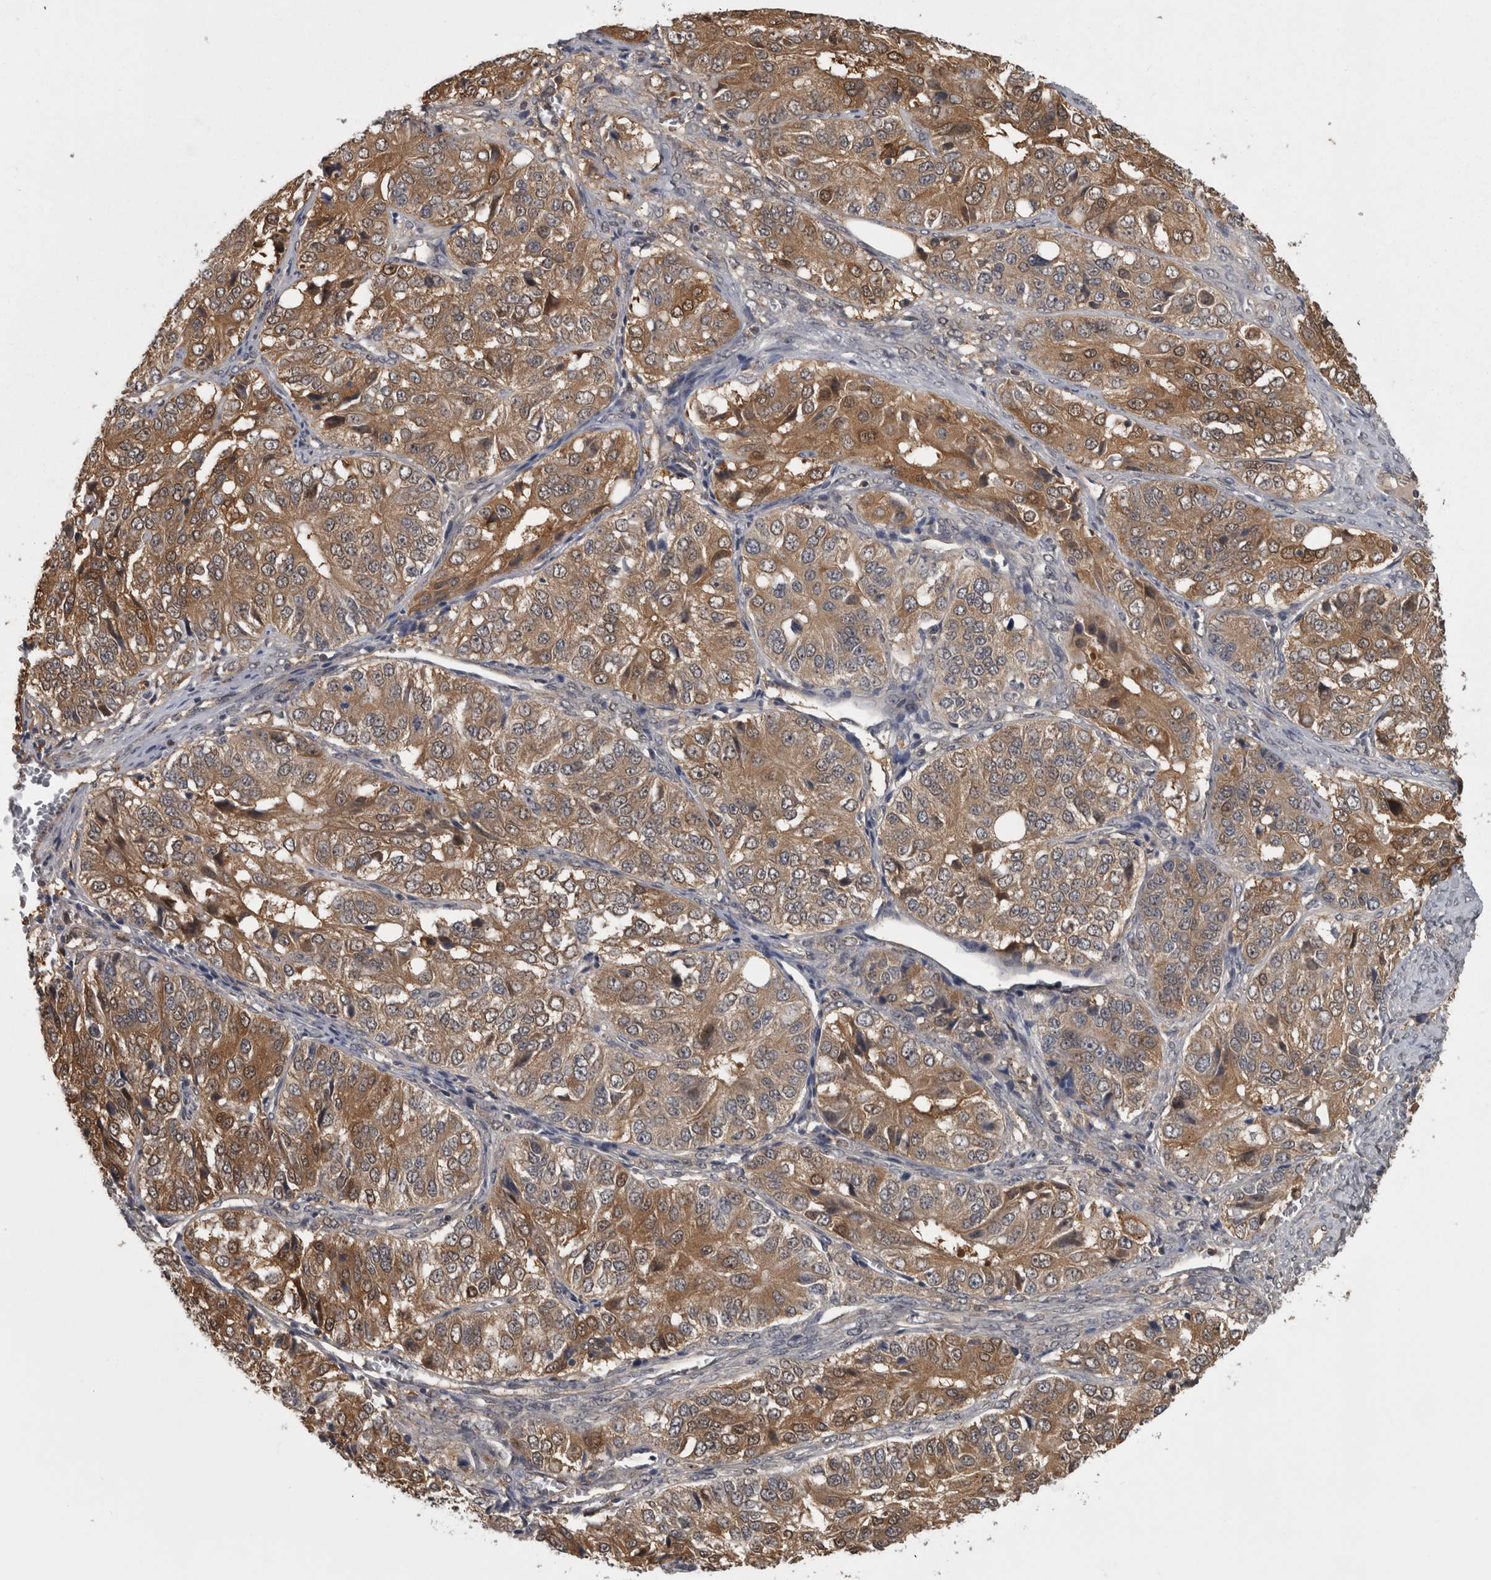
{"staining": {"intensity": "moderate", "quantity": ">75%", "location": "cytoplasmic/membranous,nuclear"}, "tissue": "ovarian cancer", "cell_type": "Tumor cells", "image_type": "cancer", "snomed": [{"axis": "morphology", "description": "Carcinoma, endometroid"}, {"axis": "topography", "description": "Ovary"}], "caption": "This micrograph shows IHC staining of human ovarian cancer (endometroid carcinoma), with medium moderate cytoplasmic/membranous and nuclear positivity in approximately >75% of tumor cells.", "gene": "APRT", "patient": {"sex": "female", "age": 51}}